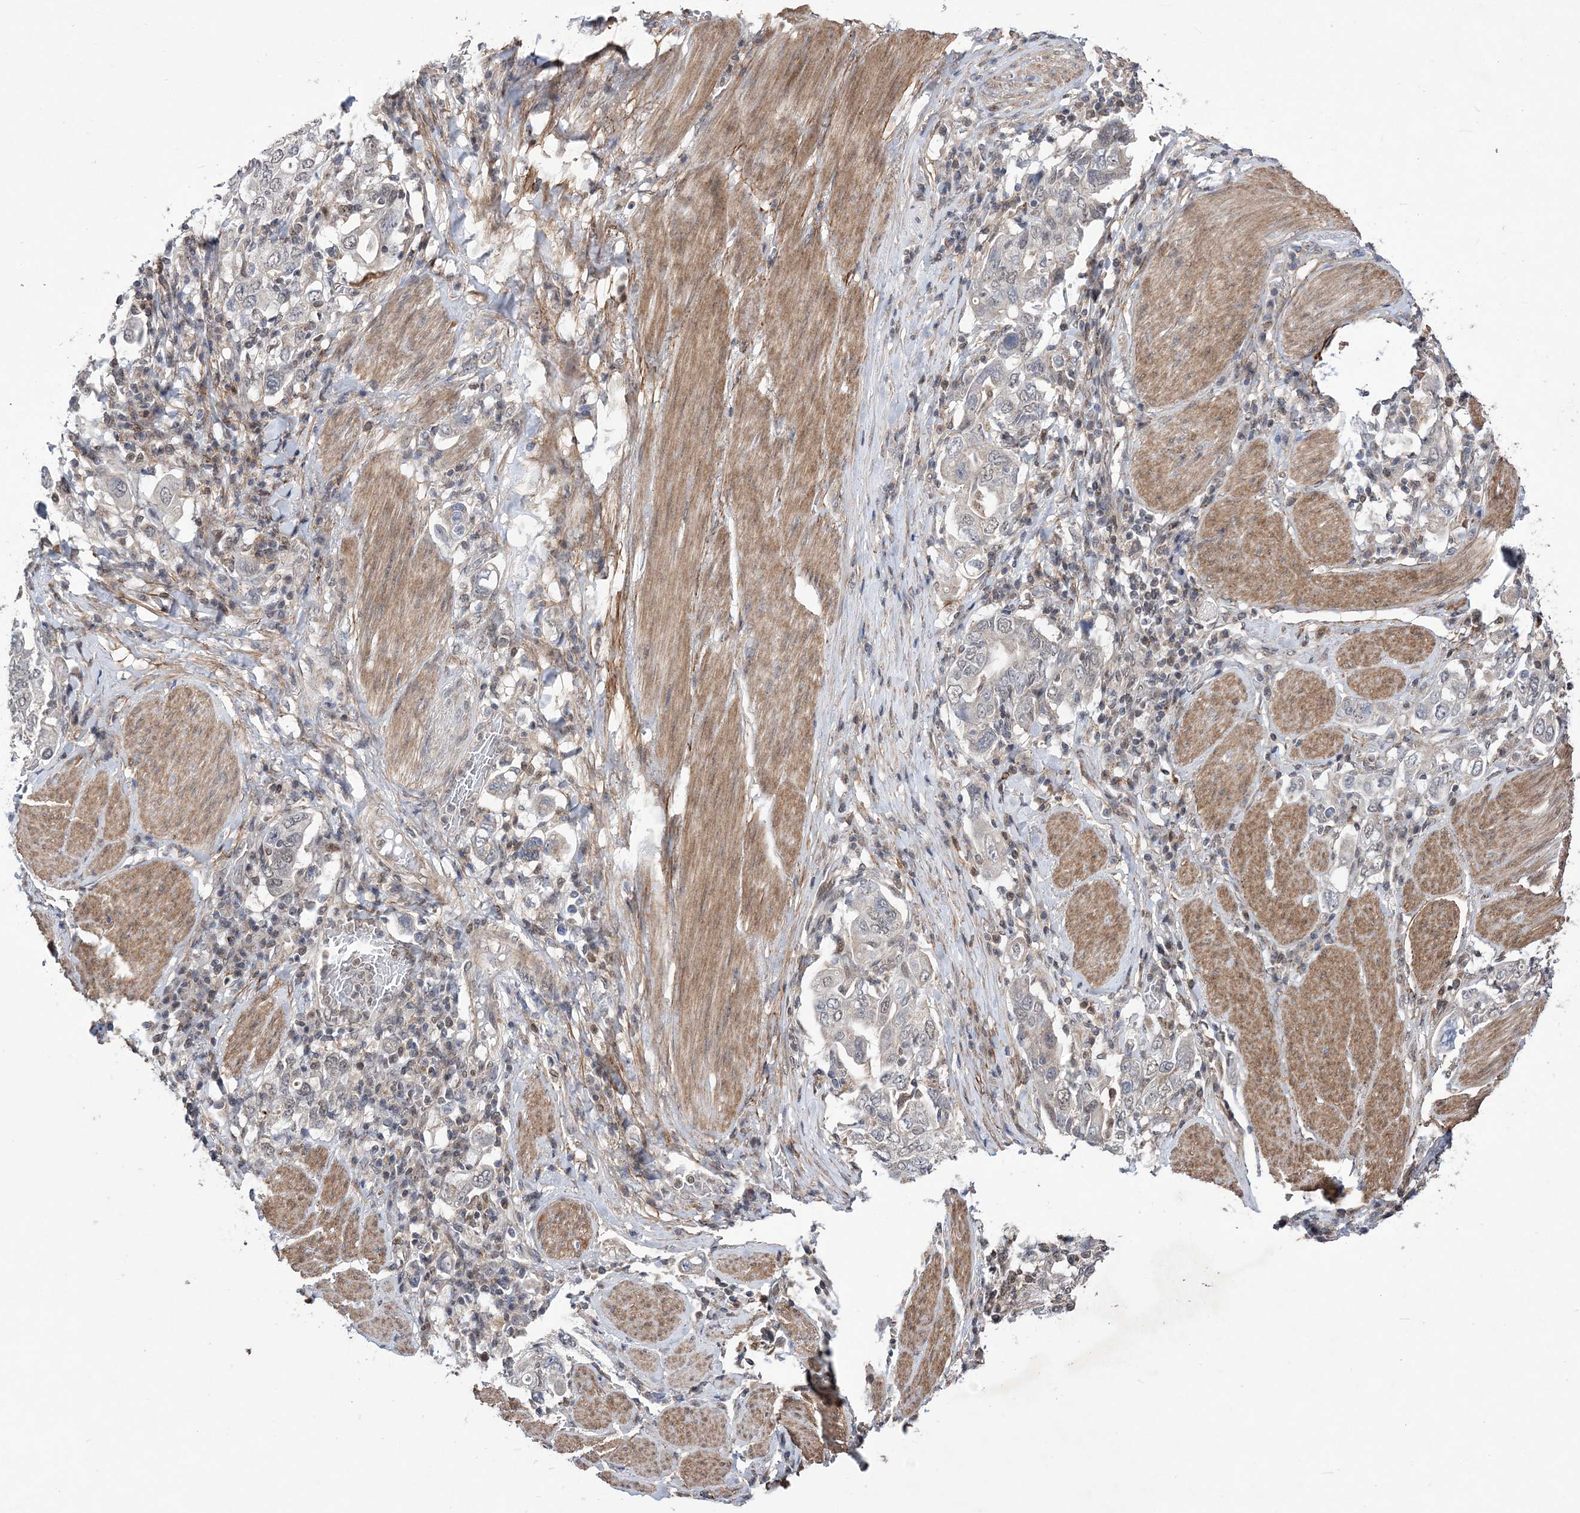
{"staining": {"intensity": "negative", "quantity": "none", "location": "none"}, "tissue": "stomach cancer", "cell_type": "Tumor cells", "image_type": "cancer", "snomed": [{"axis": "morphology", "description": "Adenocarcinoma, NOS"}, {"axis": "topography", "description": "Stomach, upper"}], "caption": "This is an immunohistochemistry histopathology image of stomach adenocarcinoma. There is no positivity in tumor cells.", "gene": "BOD1L1", "patient": {"sex": "male", "age": 62}}